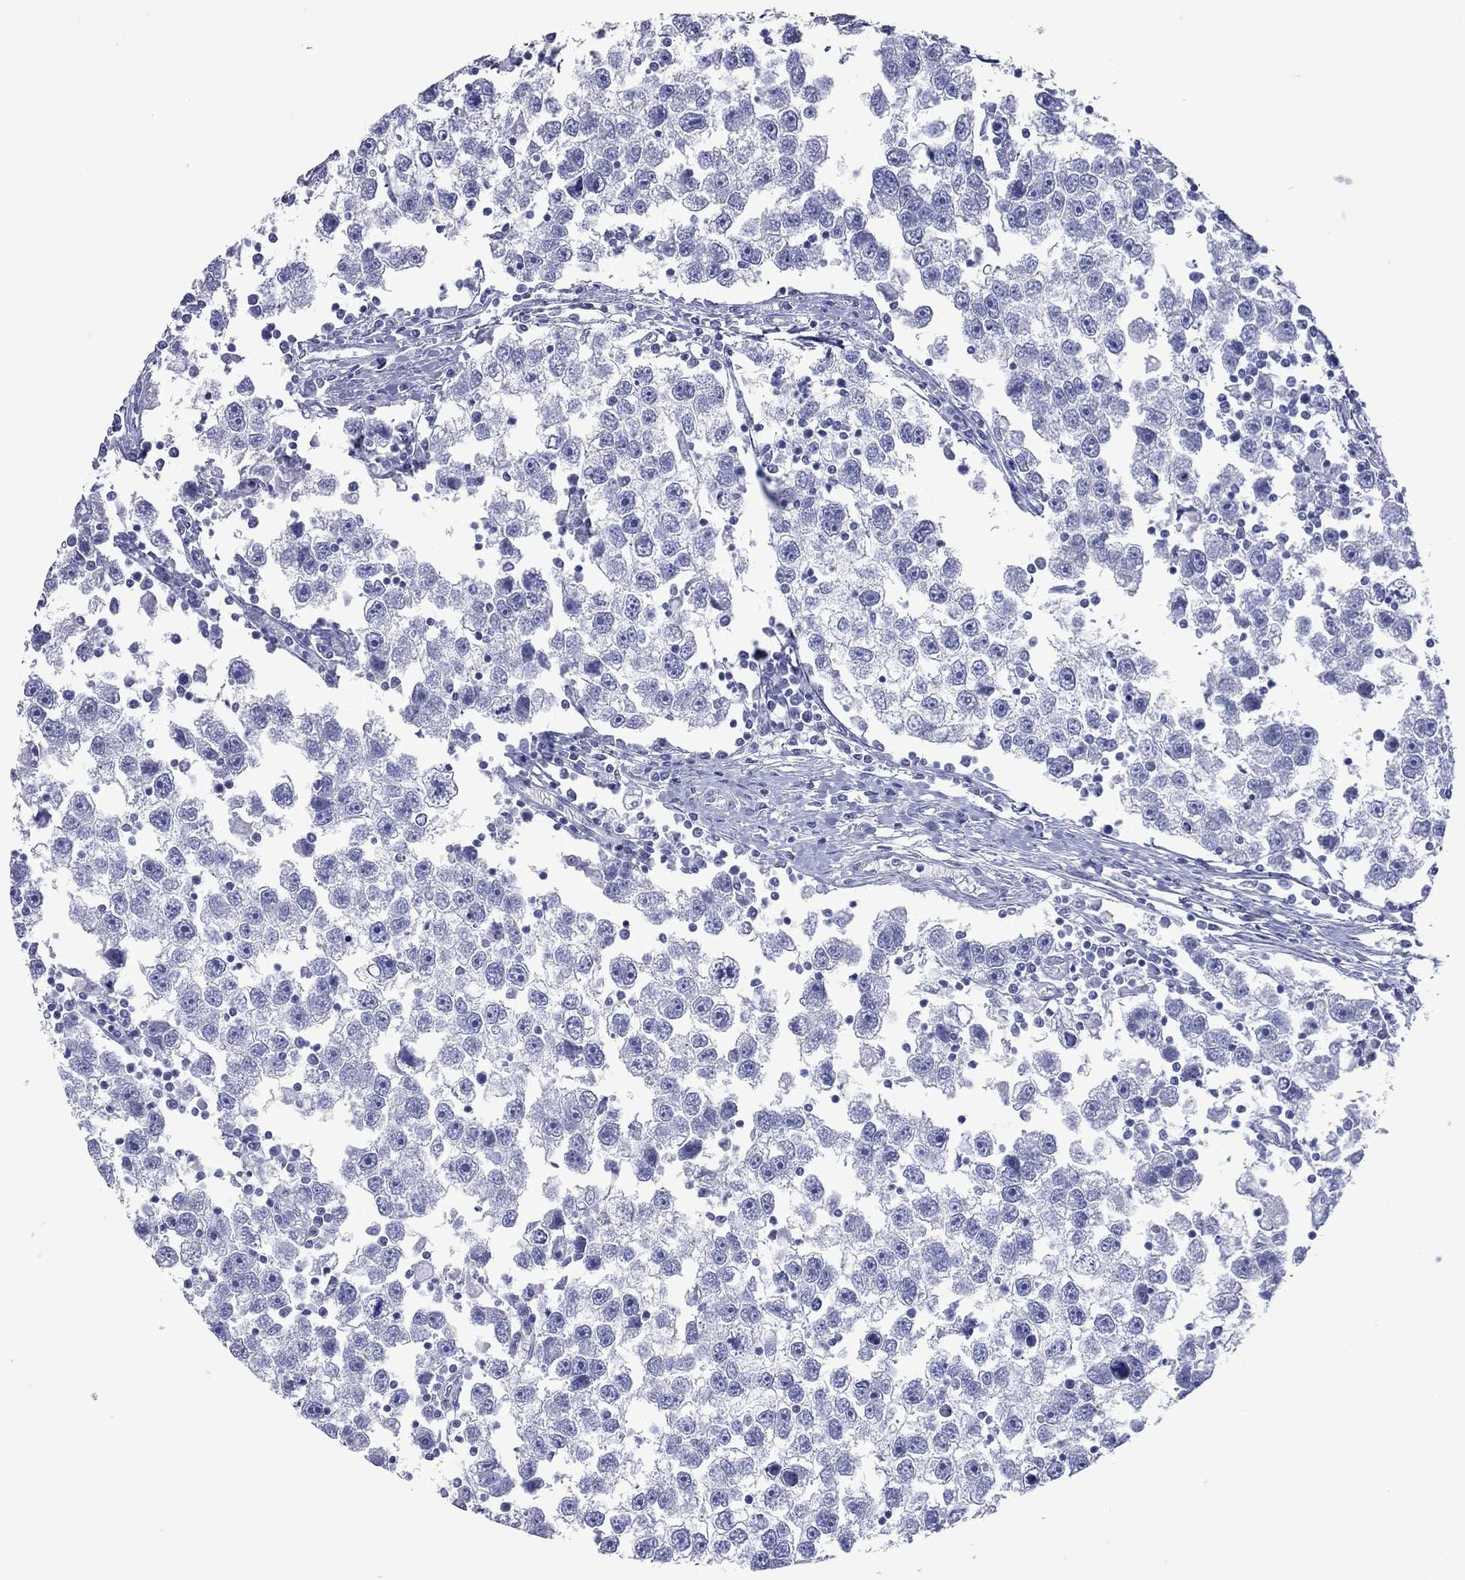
{"staining": {"intensity": "negative", "quantity": "none", "location": "none"}, "tissue": "testis cancer", "cell_type": "Tumor cells", "image_type": "cancer", "snomed": [{"axis": "morphology", "description": "Seminoma, NOS"}, {"axis": "topography", "description": "Testis"}], "caption": "Immunohistochemistry of human testis cancer exhibits no expression in tumor cells. (Brightfield microscopy of DAB (3,3'-diaminobenzidine) immunohistochemistry (IHC) at high magnification).", "gene": "VSIG10", "patient": {"sex": "male", "age": 30}}